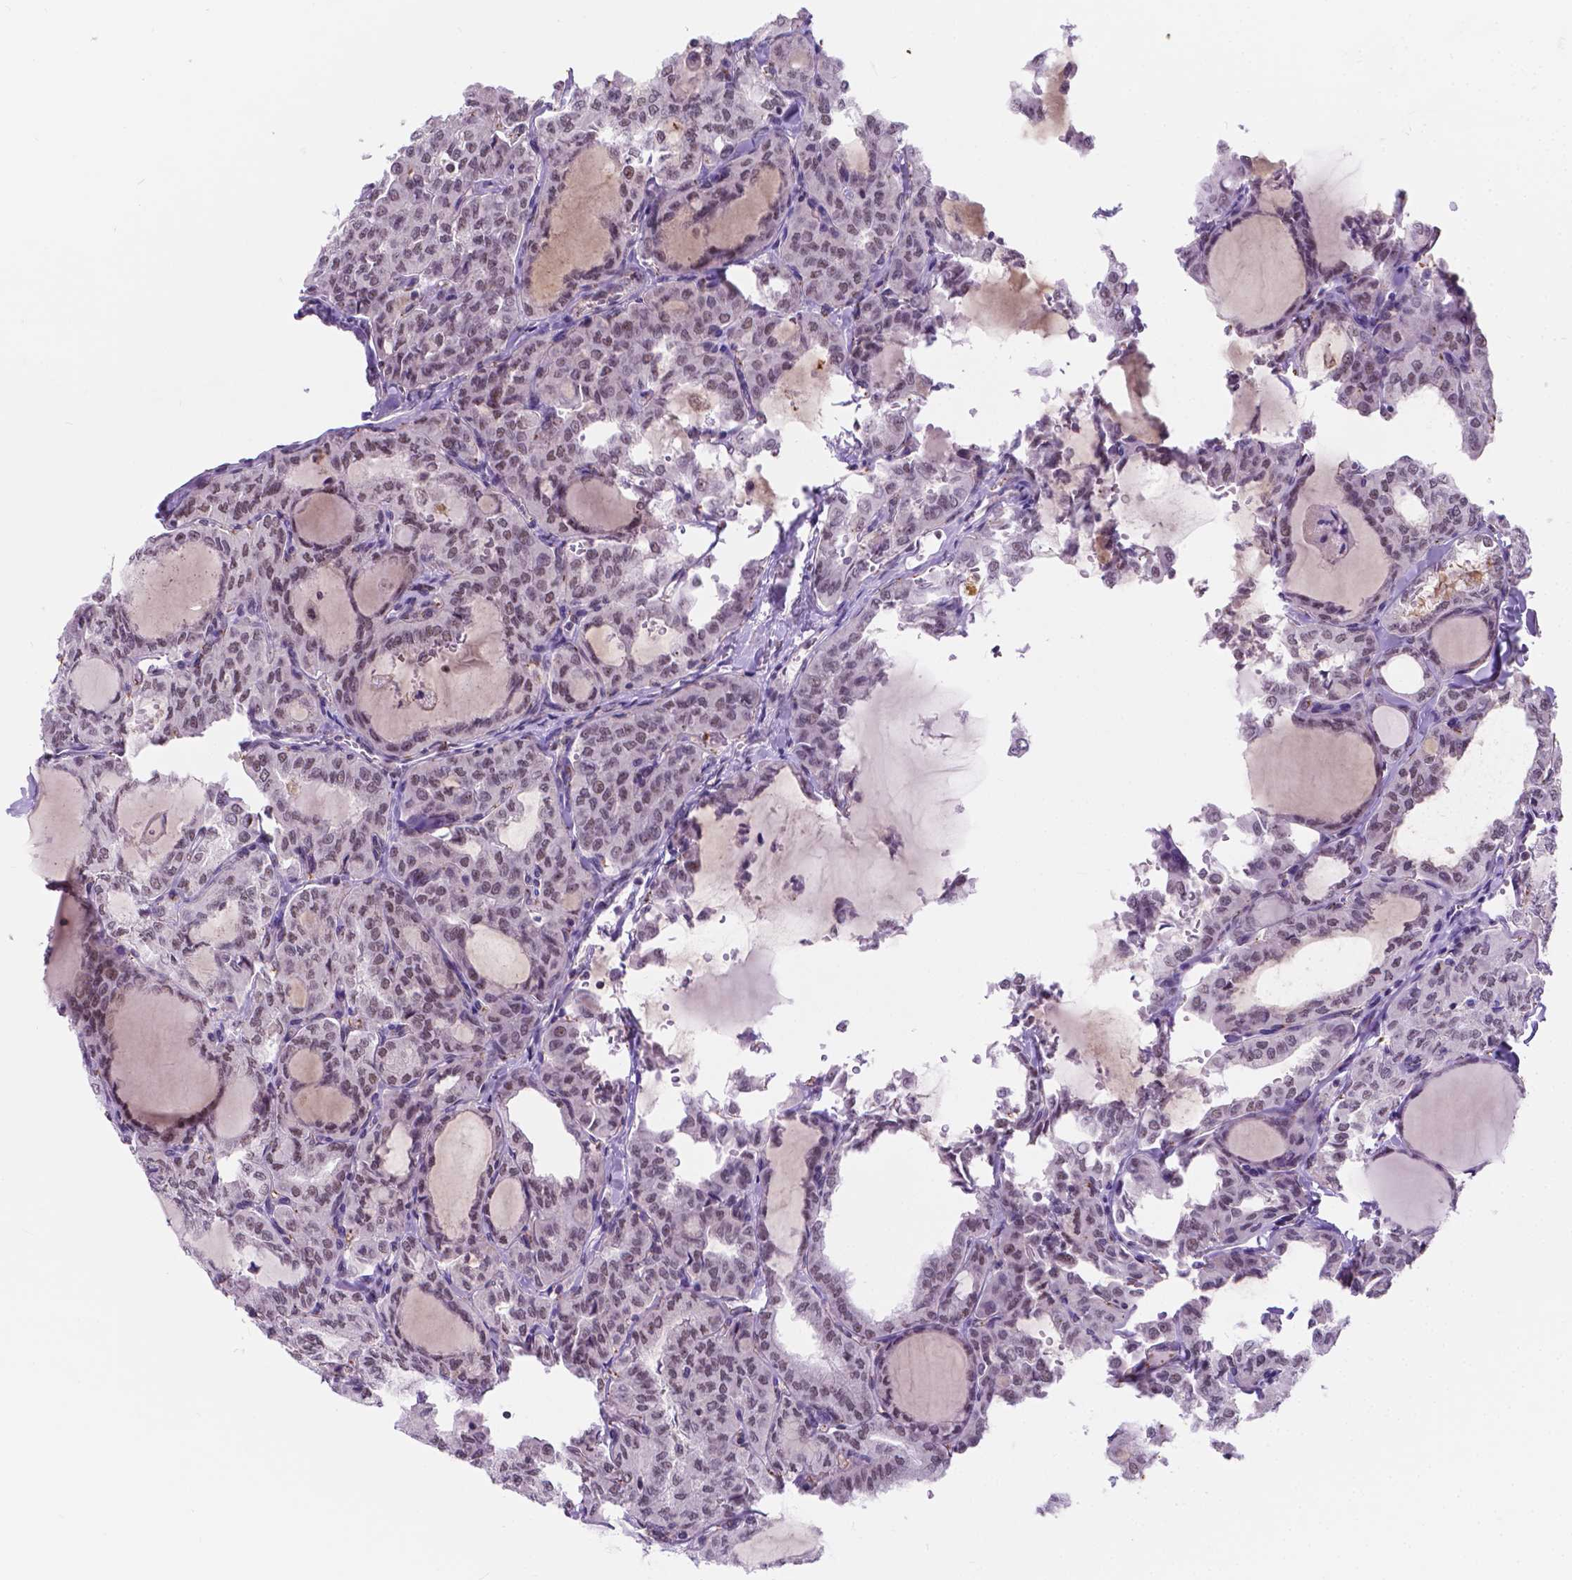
{"staining": {"intensity": "weak", "quantity": "25%-75%", "location": "nuclear"}, "tissue": "thyroid cancer", "cell_type": "Tumor cells", "image_type": "cancer", "snomed": [{"axis": "morphology", "description": "Papillary adenocarcinoma, NOS"}, {"axis": "topography", "description": "Thyroid gland"}], "caption": "A low amount of weak nuclear staining is appreciated in about 25%-75% of tumor cells in thyroid cancer (papillary adenocarcinoma) tissue. The staining is performed using DAB (3,3'-diaminobenzidine) brown chromogen to label protein expression. The nuclei are counter-stained blue using hematoxylin.", "gene": "BCAS2", "patient": {"sex": "male", "age": 20}}